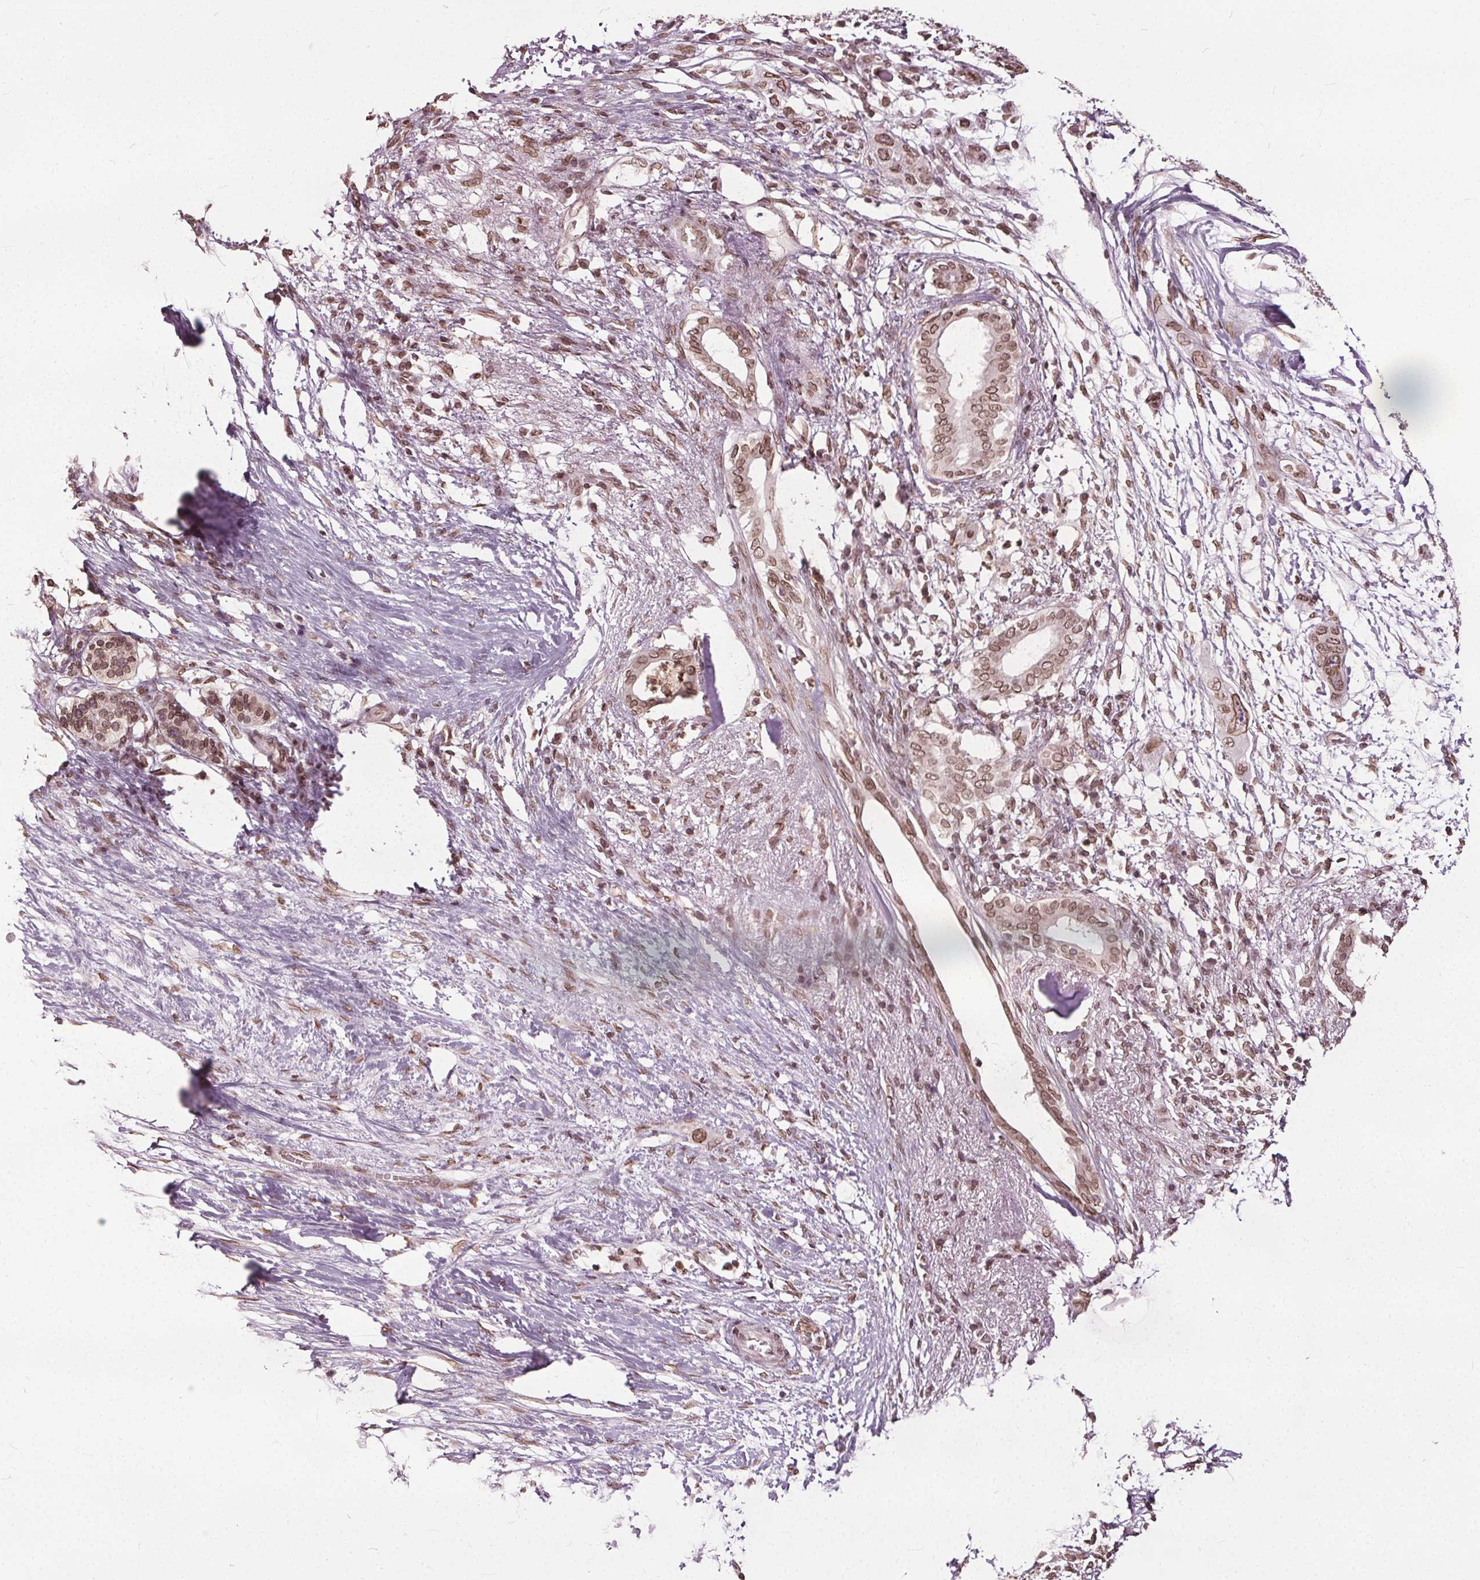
{"staining": {"intensity": "moderate", "quantity": ">75%", "location": "cytoplasmic/membranous,nuclear"}, "tissue": "pancreatic cancer", "cell_type": "Tumor cells", "image_type": "cancer", "snomed": [{"axis": "morphology", "description": "Adenocarcinoma, NOS"}, {"axis": "topography", "description": "Pancreas"}], "caption": "The histopathology image reveals staining of pancreatic adenocarcinoma, revealing moderate cytoplasmic/membranous and nuclear protein staining (brown color) within tumor cells.", "gene": "TTC39C", "patient": {"sex": "female", "age": 72}}